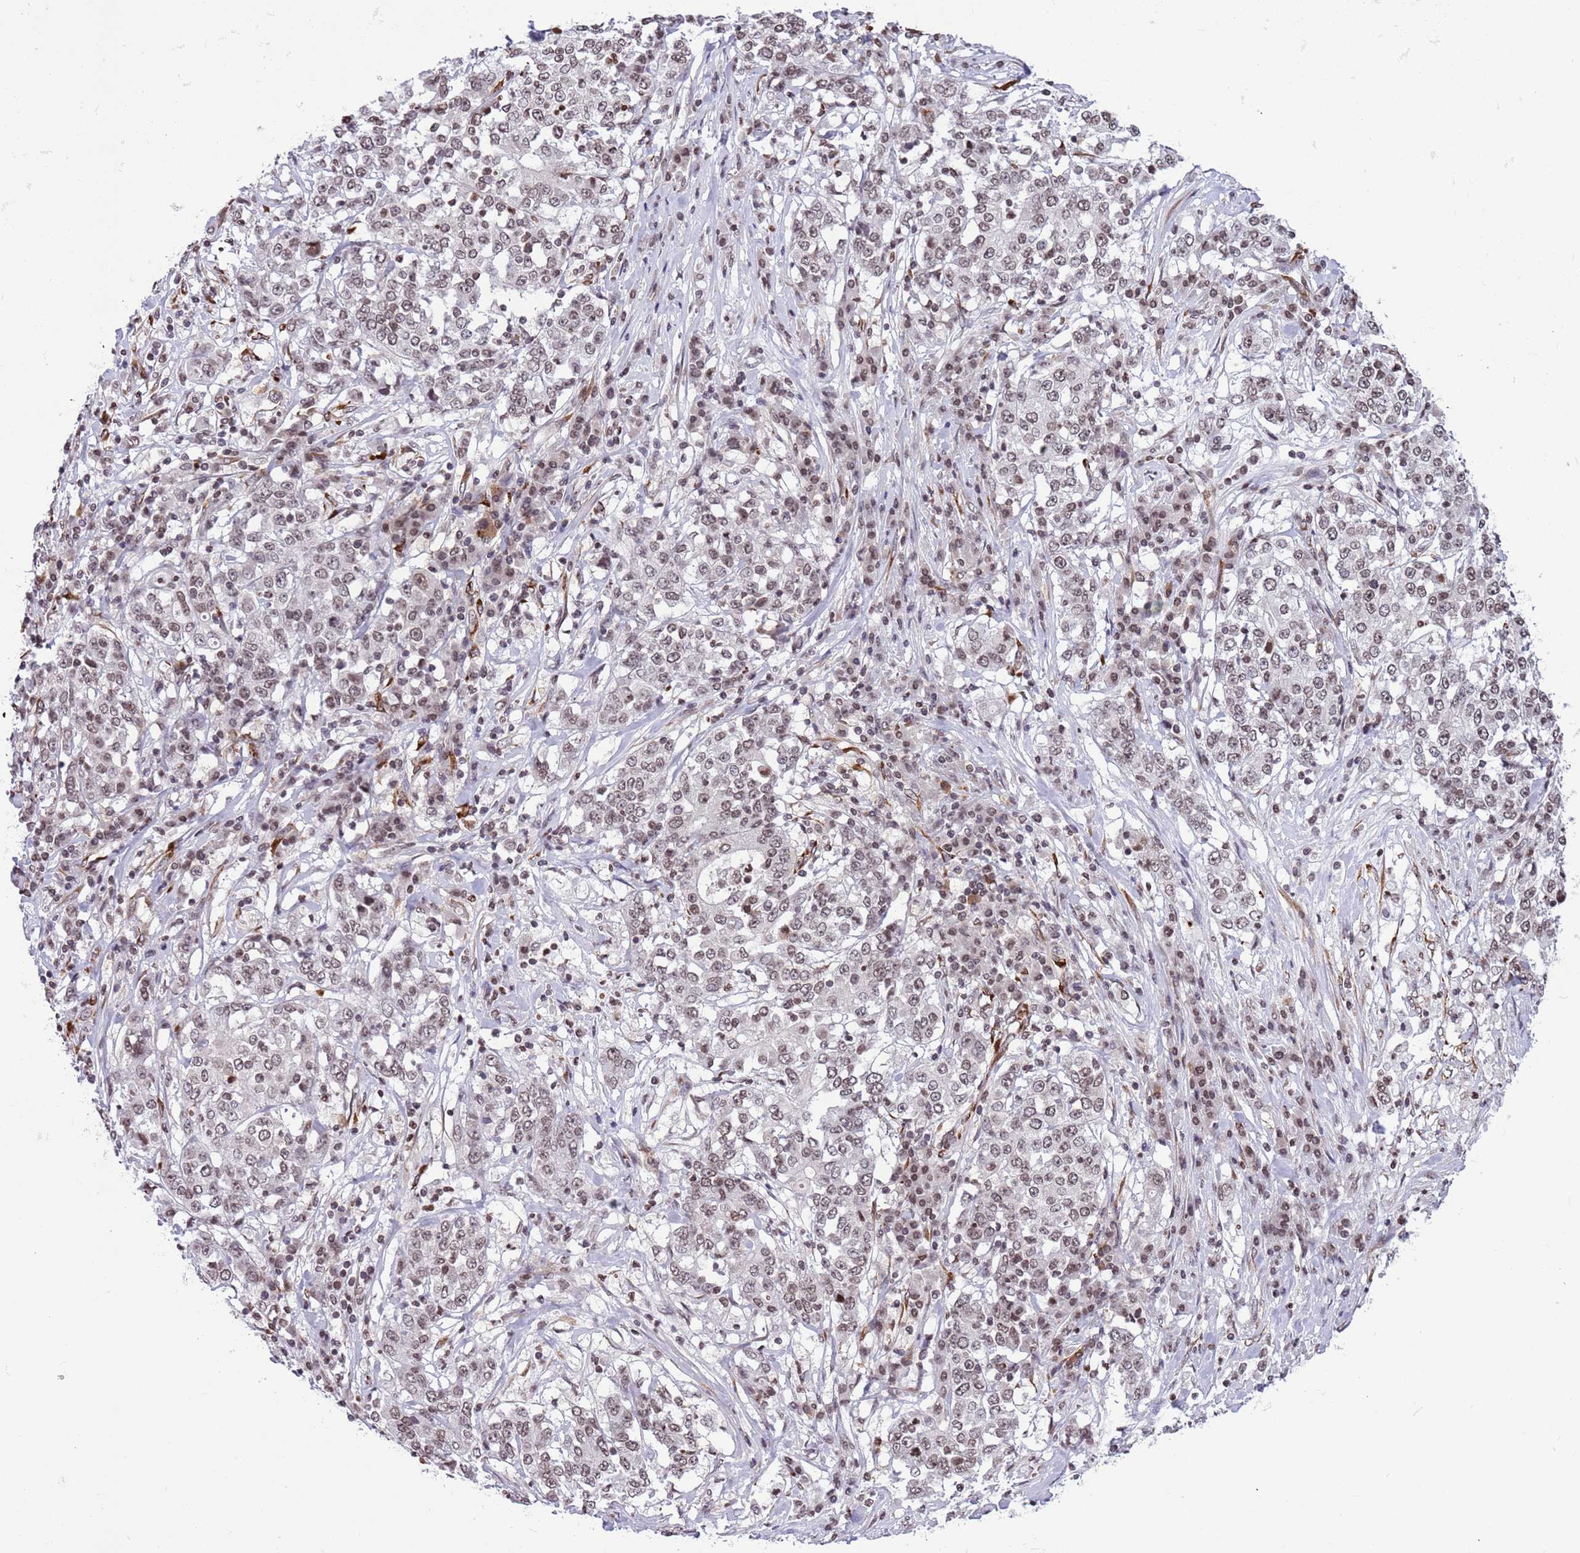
{"staining": {"intensity": "moderate", "quantity": ">75%", "location": "nuclear"}, "tissue": "stomach cancer", "cell_type": "Tumor cells", "image_type": "cancer", "snomed": [{"axis": "morphology", "description": "Adenocarcinoma, NOS"}, {"axis": "topography", "description": "Stomach"}], "caption": "Immunohistochemistry (IHC) (DAB (3,3'-diaminobenzidine)) staining of human stomach cancer demonstrates moderate nuclear protein positivity in approximately >75% of tumor cells.", "gene": "NRIP1", "patient": {"sex": "male", "age": 59}}